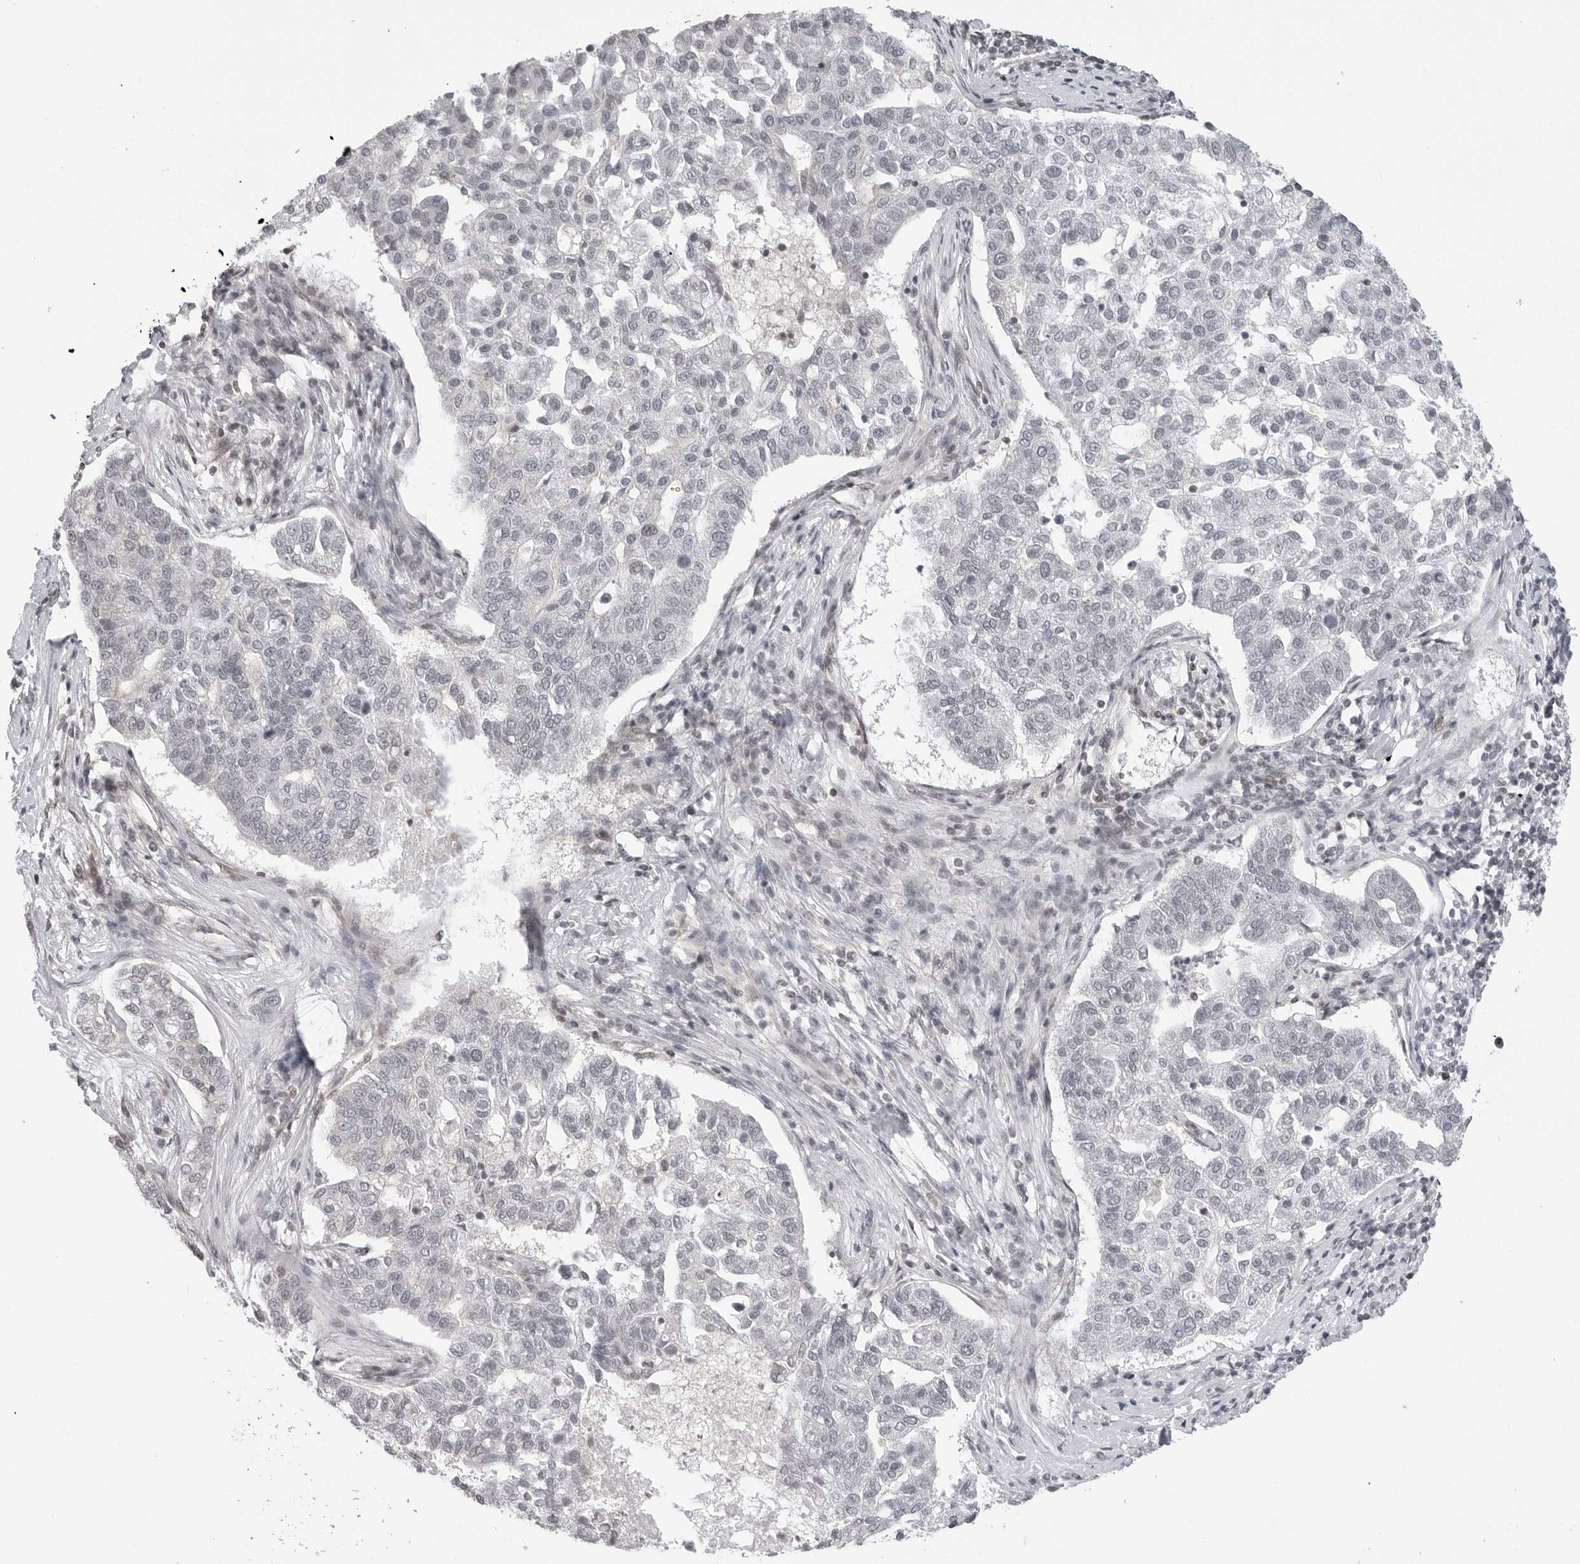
{"staining": {"intensity": "negative", "quantity": "none", "location": "none"}, "tissue": "pancreatic cancer", "cell_type": "Tumor cells", "image_type": "cancer", "snomed": [{"axis": "morphology", "description": "Adenocarcinoma, NOS"}, {"axis": "topography", "description": "Pancreas"}], "caption": "Pancreatic cancer (adenocarcinoma) stained for a protein using immunohistochemistry (IHC) demonstrates no expression tumor cells.", "gene": "C8orf33", "patient": {"sex": "female", "age": 61}}